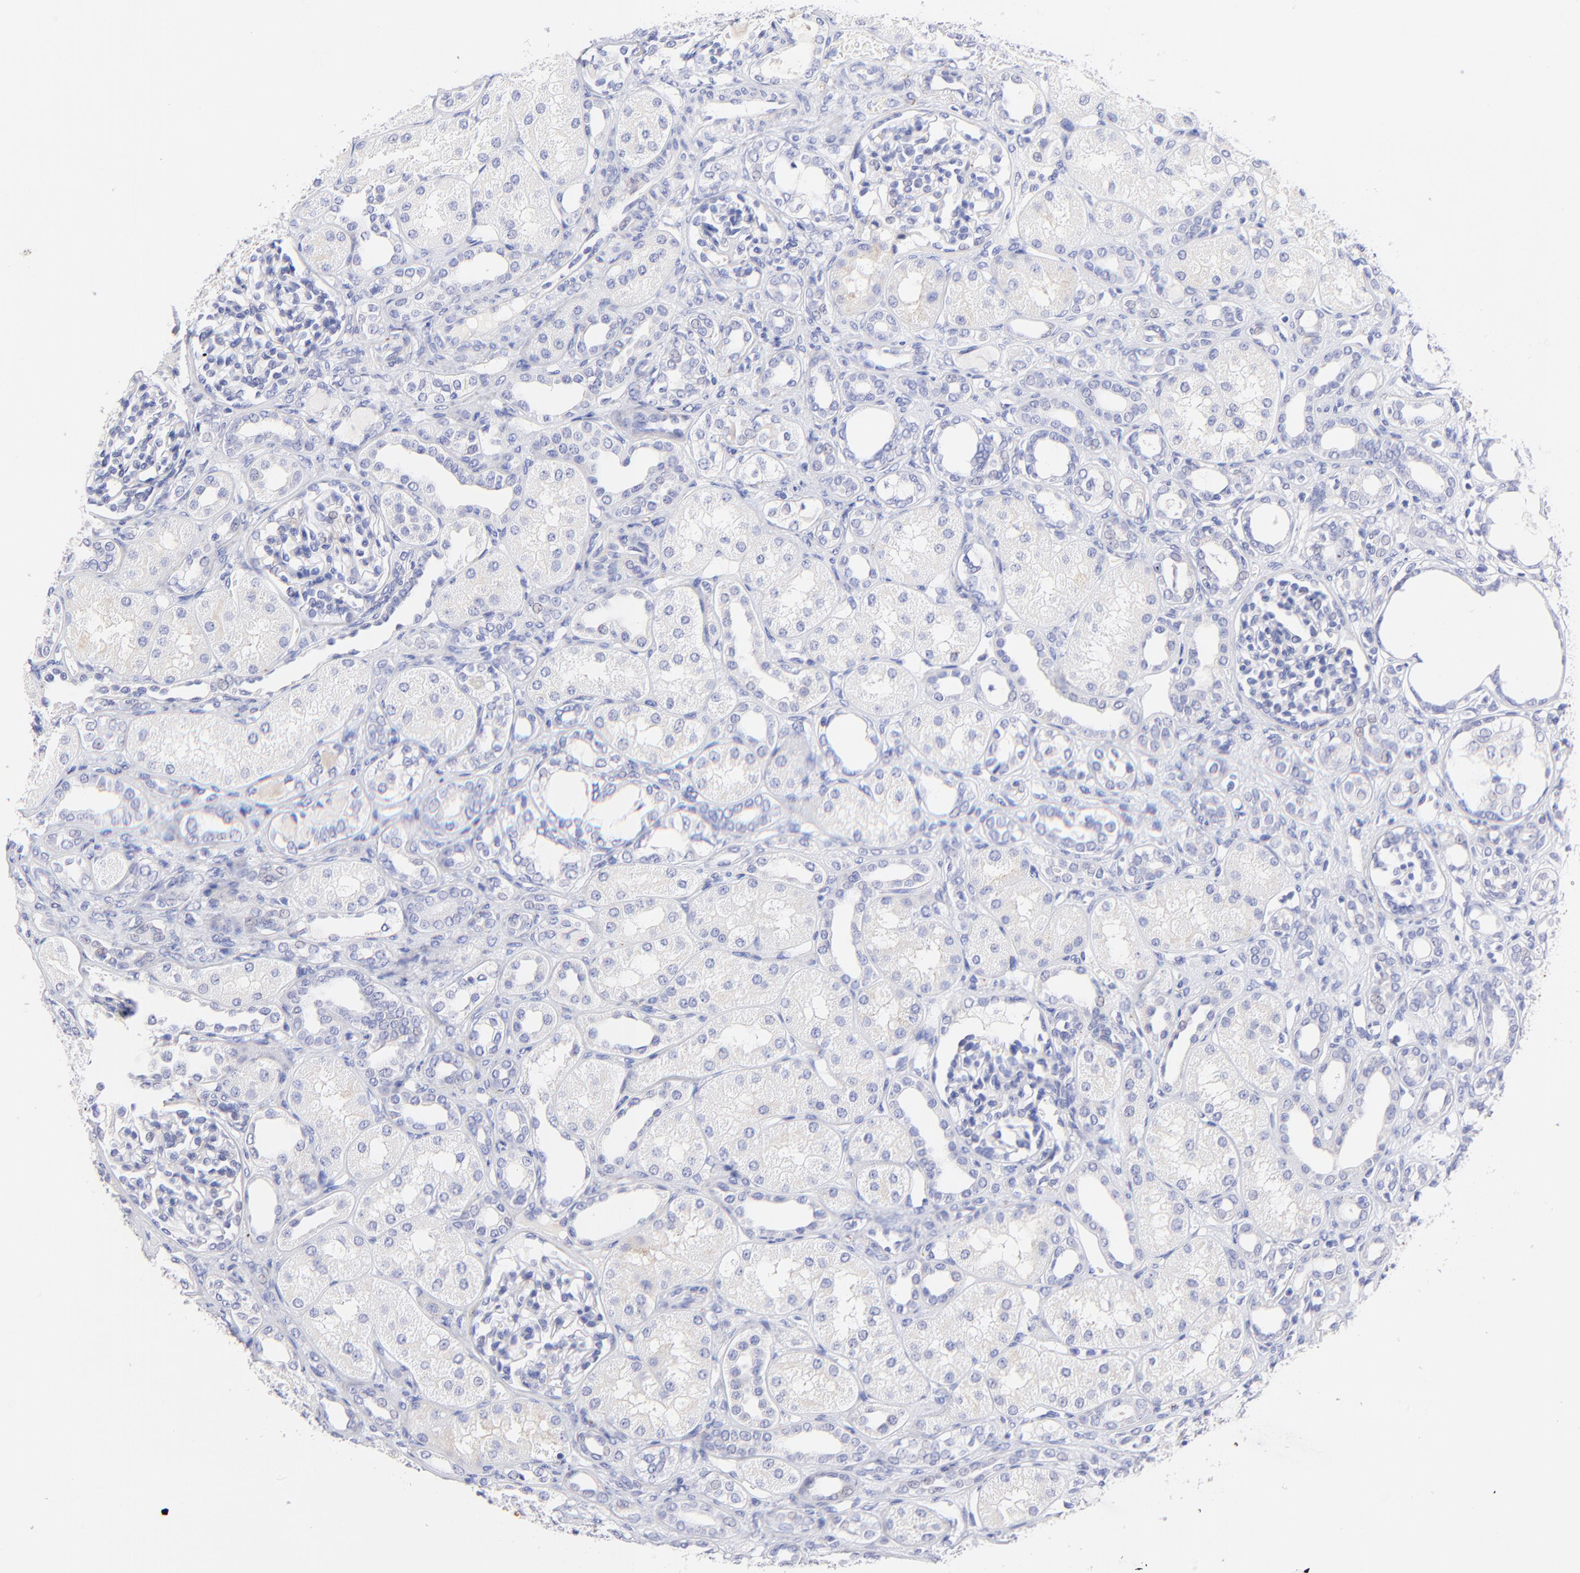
{"staining": {"intensity": "negative", "quantity": "none", "location": "none"}, "tissue": "kidney", "cell_type": "Cells in glomeruli", "image_type": "normal", "snomed": [{"axis": "morphology", "description": "Normal tissue, NOS"}, {"axis": "topography", "description": "Kidney"}], "caption": "Immunohistochemical staining of unremarkable kidney shows no significant positivity in cells in glomeruli.", "gene": "RAB3A", "patient": {"sex": "male", "age": 7}}